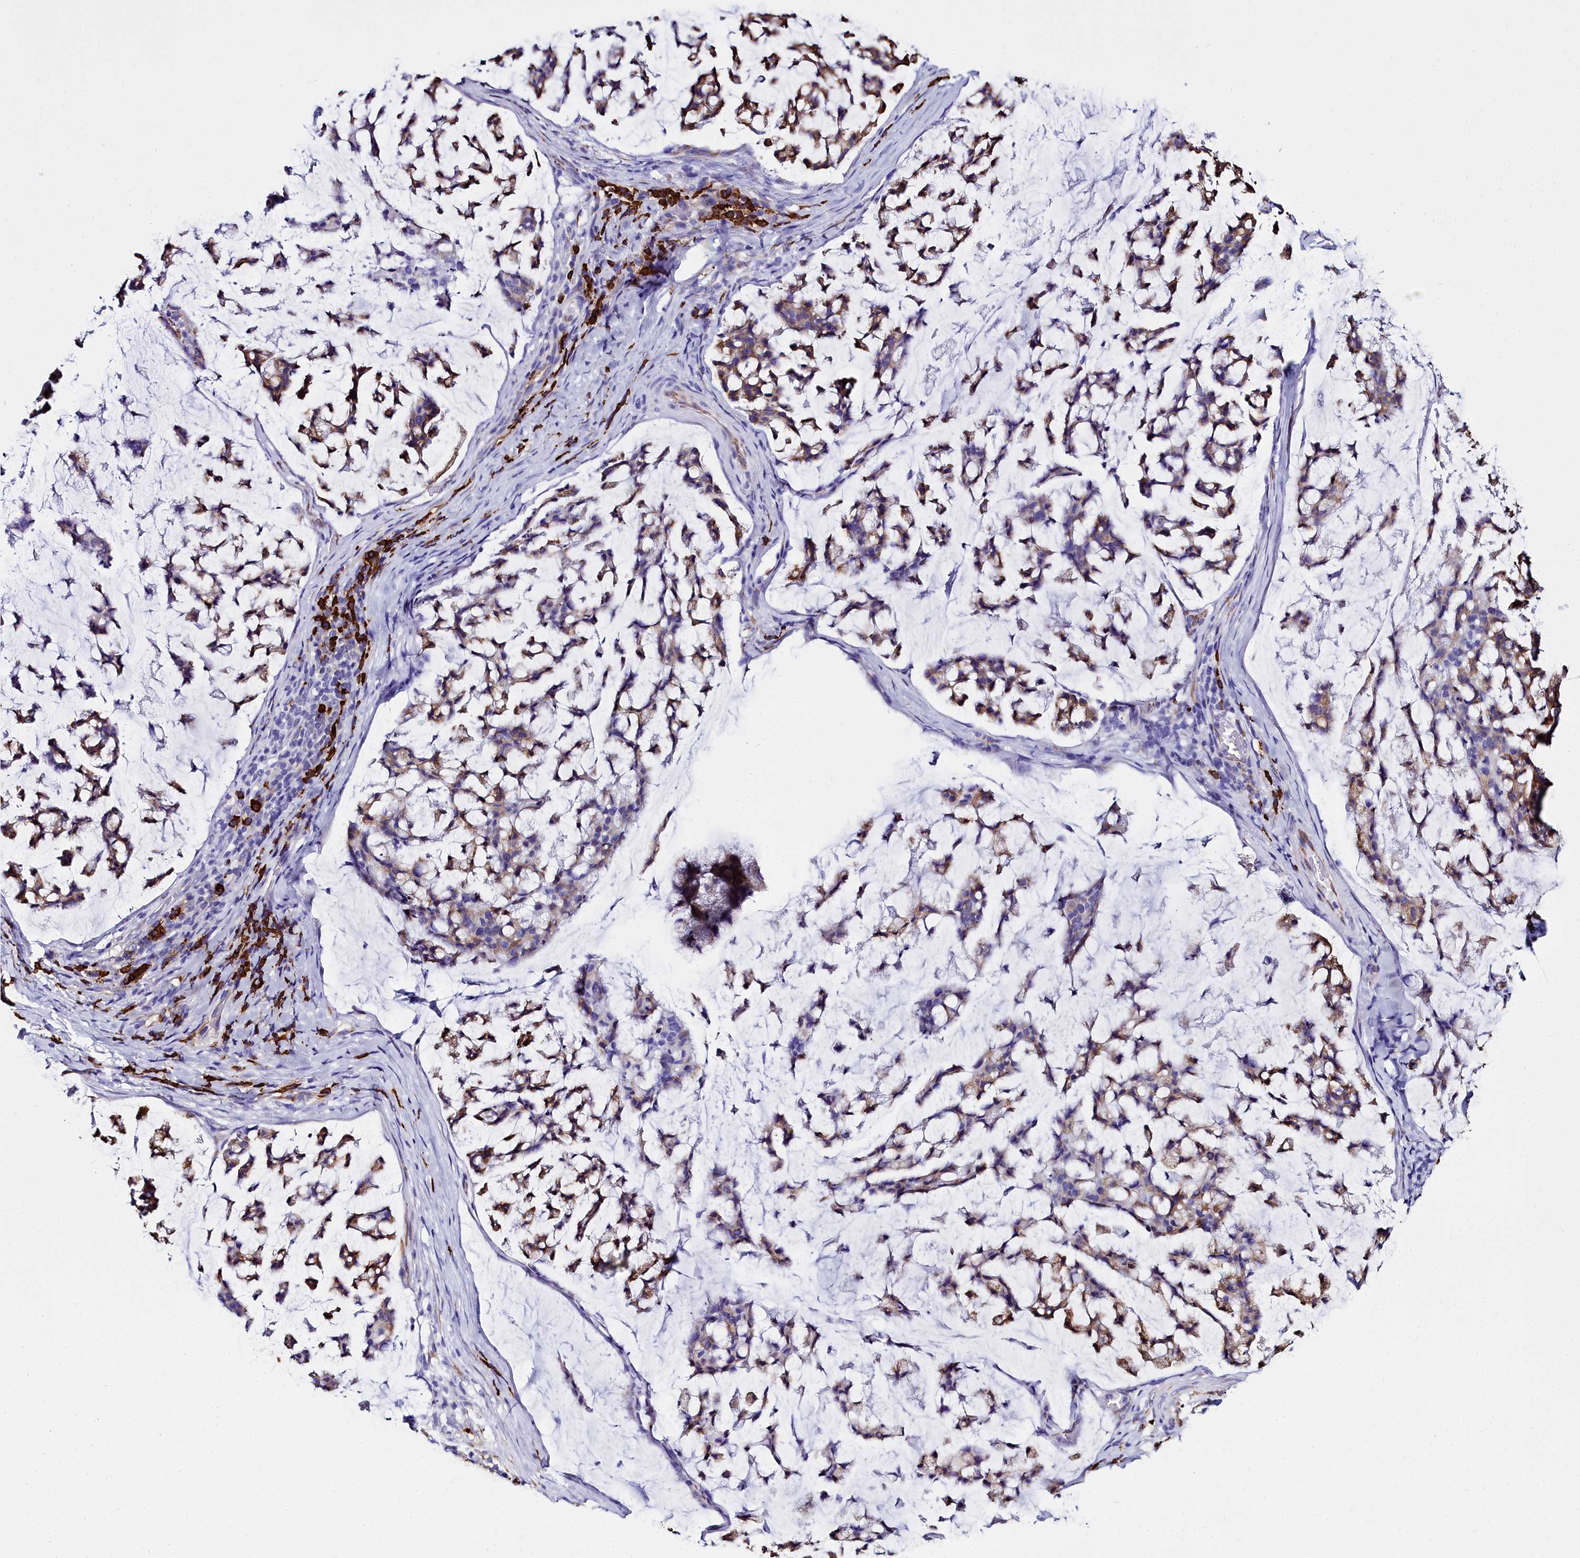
{"staining": {"intensity": "moderate", "quantity": "25%-75%", "location": "cytoplasmic/membranous"}, "tissue": "stomach cancer", "cell_type": "Tumor cells", "image_type": "cancer", "snomed": [{"axis": "morphology", "description": "Adenocarcinoma, NOS"}, {"axis": "topography", "description": "Stomach, lower"}], "caption": "Brown immunohistochemical staining in human stomach cancer exhibits moderate cytoplasmic/membranous positivity in about 25%-75% of tumor cells. (IHC, brightfield microscopy, high magnification).", "gene": "TXNDC5", "patient": {"sex": "male", "age": 67}}